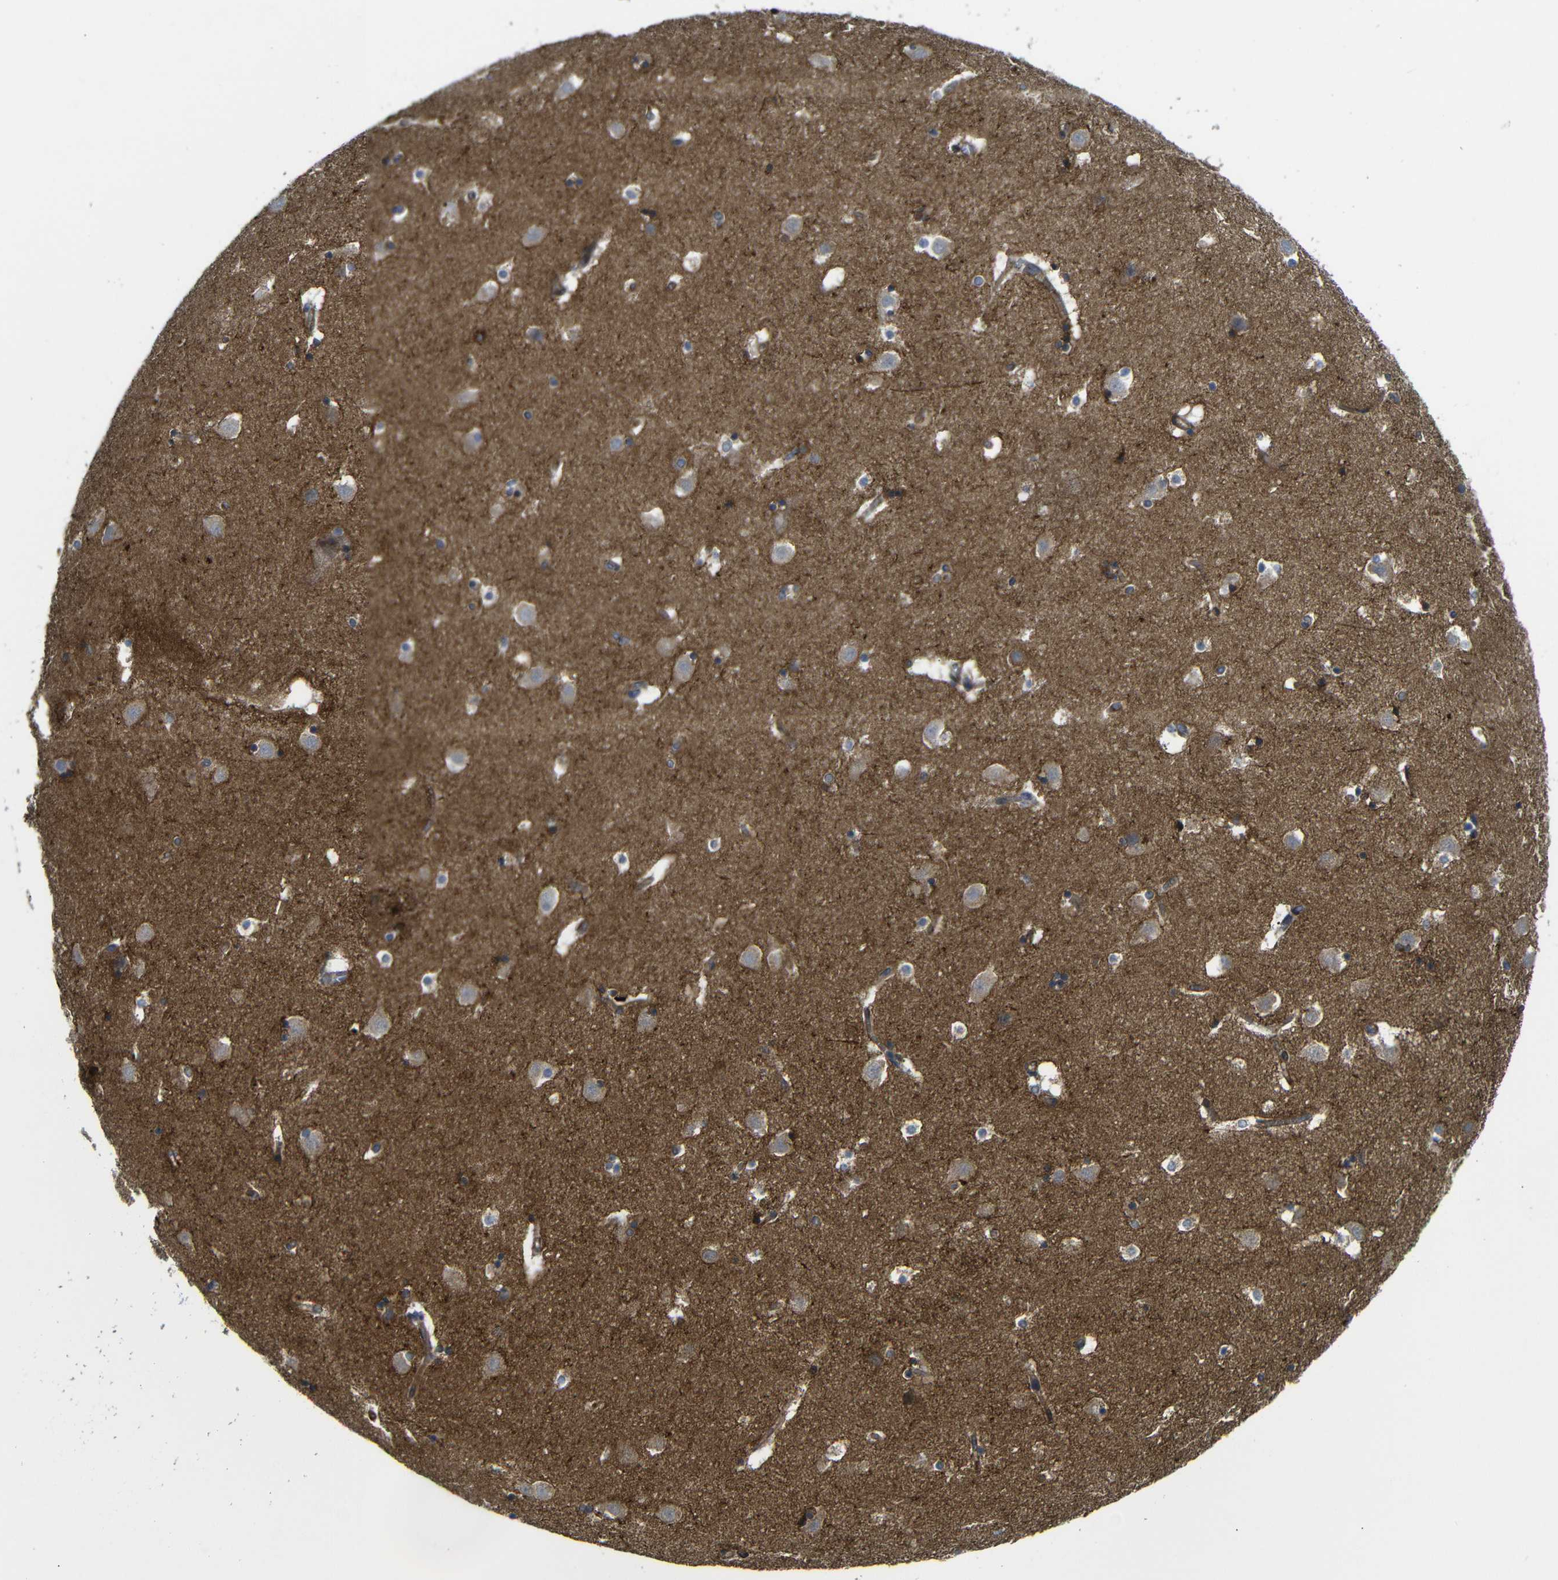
{"staining": {"intensity": "strong", "quantity": "<25%", "location": "cytoplasmic/membranous"}, "tissue": "caudate", "cell_type": "Glial cells", "image_type": "normal", "snomed": [{"axis": "morphology", "description": "Normal tissue, NOS"}, {"axis": "topography", "description": "Lateral ventricle wall"}], "caption": "Unremarkable caudate shows strong cytoplasmic/membranous positivity in about <25% of glial cells, visualized by immunohistochemistry. (IHC, brightfield microscopy, high magnification).", "gene": "PARP14", "patient": {"sex": "male", "age": 45}}